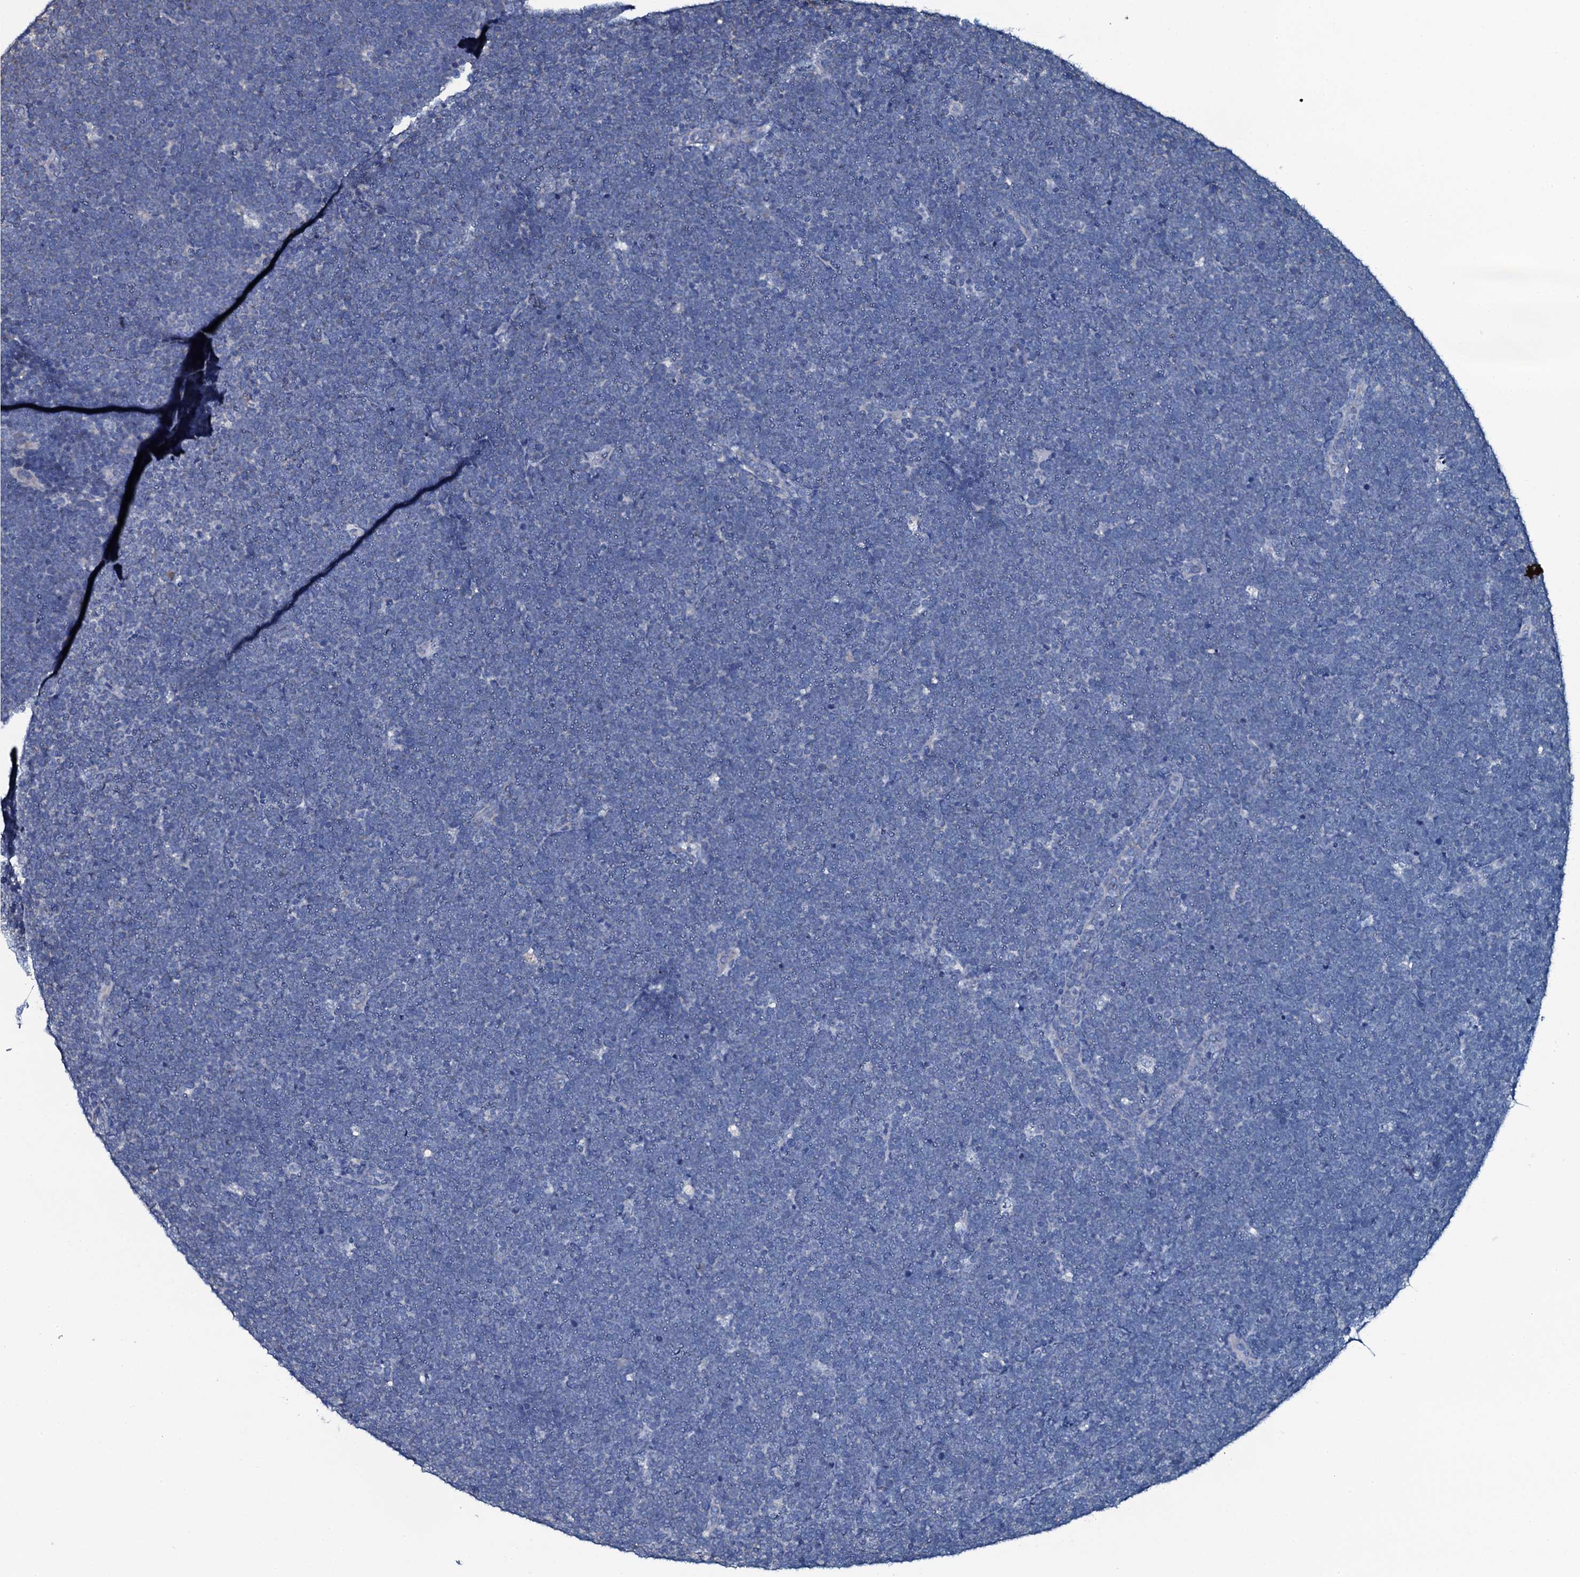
{"staining": {"intensity": "negative", "quantity": "none", "location": "none"}, "tissue": "lymphoma", "cell_type": "Tumor cells", "image_type": "cancer", "snomed": [{"axis": "morphology", "description": "Malignant lymphoma, non-Hodgkin's type, High grade"}, {"axis": "topography", "description": "Lymph node"}], "caption": "This is an immunohistochemistry histopathology image of high-grade malignant lymphoma, non-Hodgkin's type. There is no staining in tumor cells.", "gene": "DMAC2", "patient": {"sex": "male", "age": 13}}